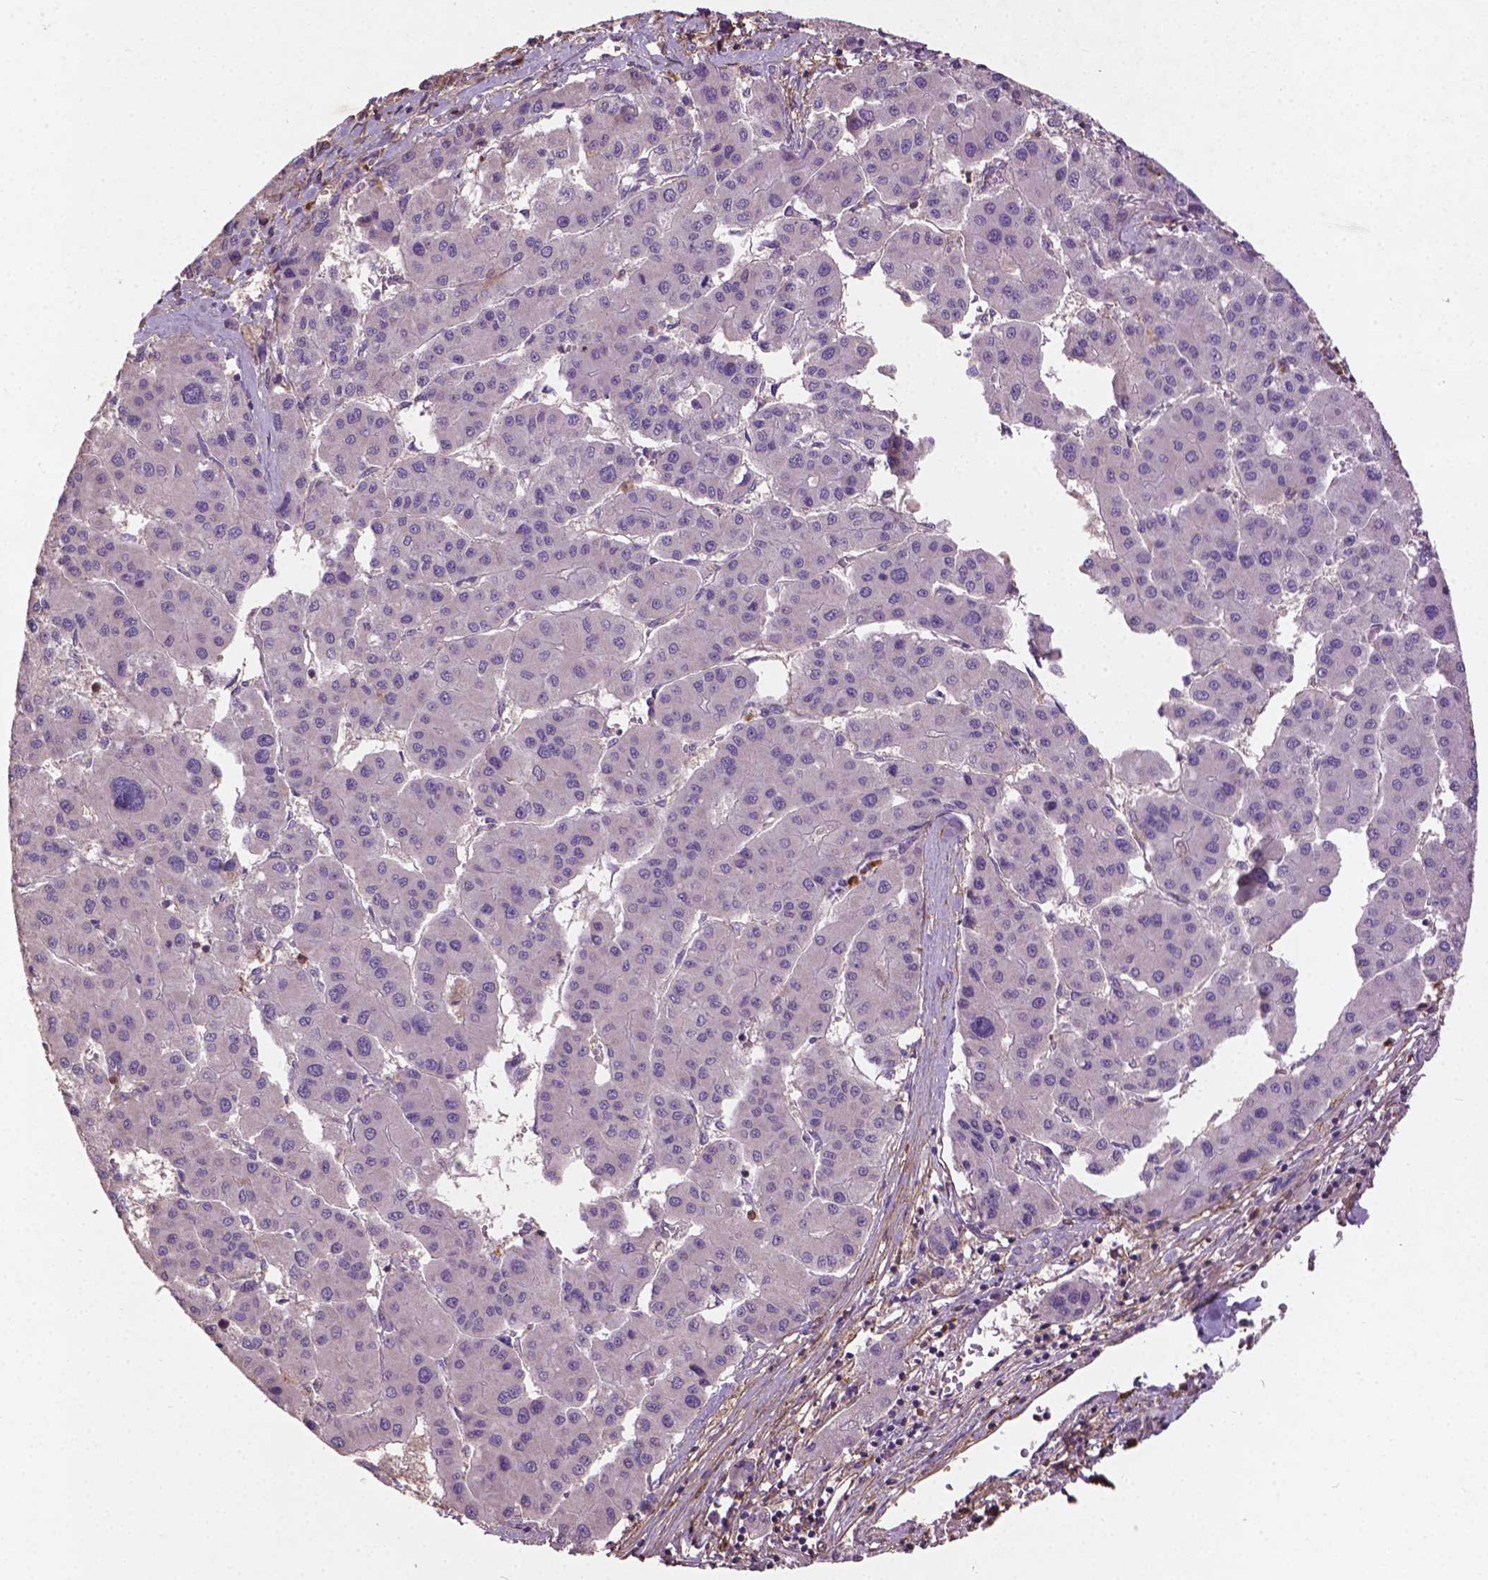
{"staining": {"intensity": "negative", "quantity": "none", "location": "none"}, "tissue": "liver cancer", "cell_type": "Tumor cells", "image_type": "cancer", "snomed": [{"axis": "morphology", "description": "Carcinoma, Hepatocellular, NOS"}, {"axis": "topography", "description": "Liver"}], "caption": "Hepatocellular carcinoma (liver) was stained to show a protein in brown. There is no significant expression in tumor cells.", "gene": "LRRC3C", "patient": {"sex": "male", "age": 73}}